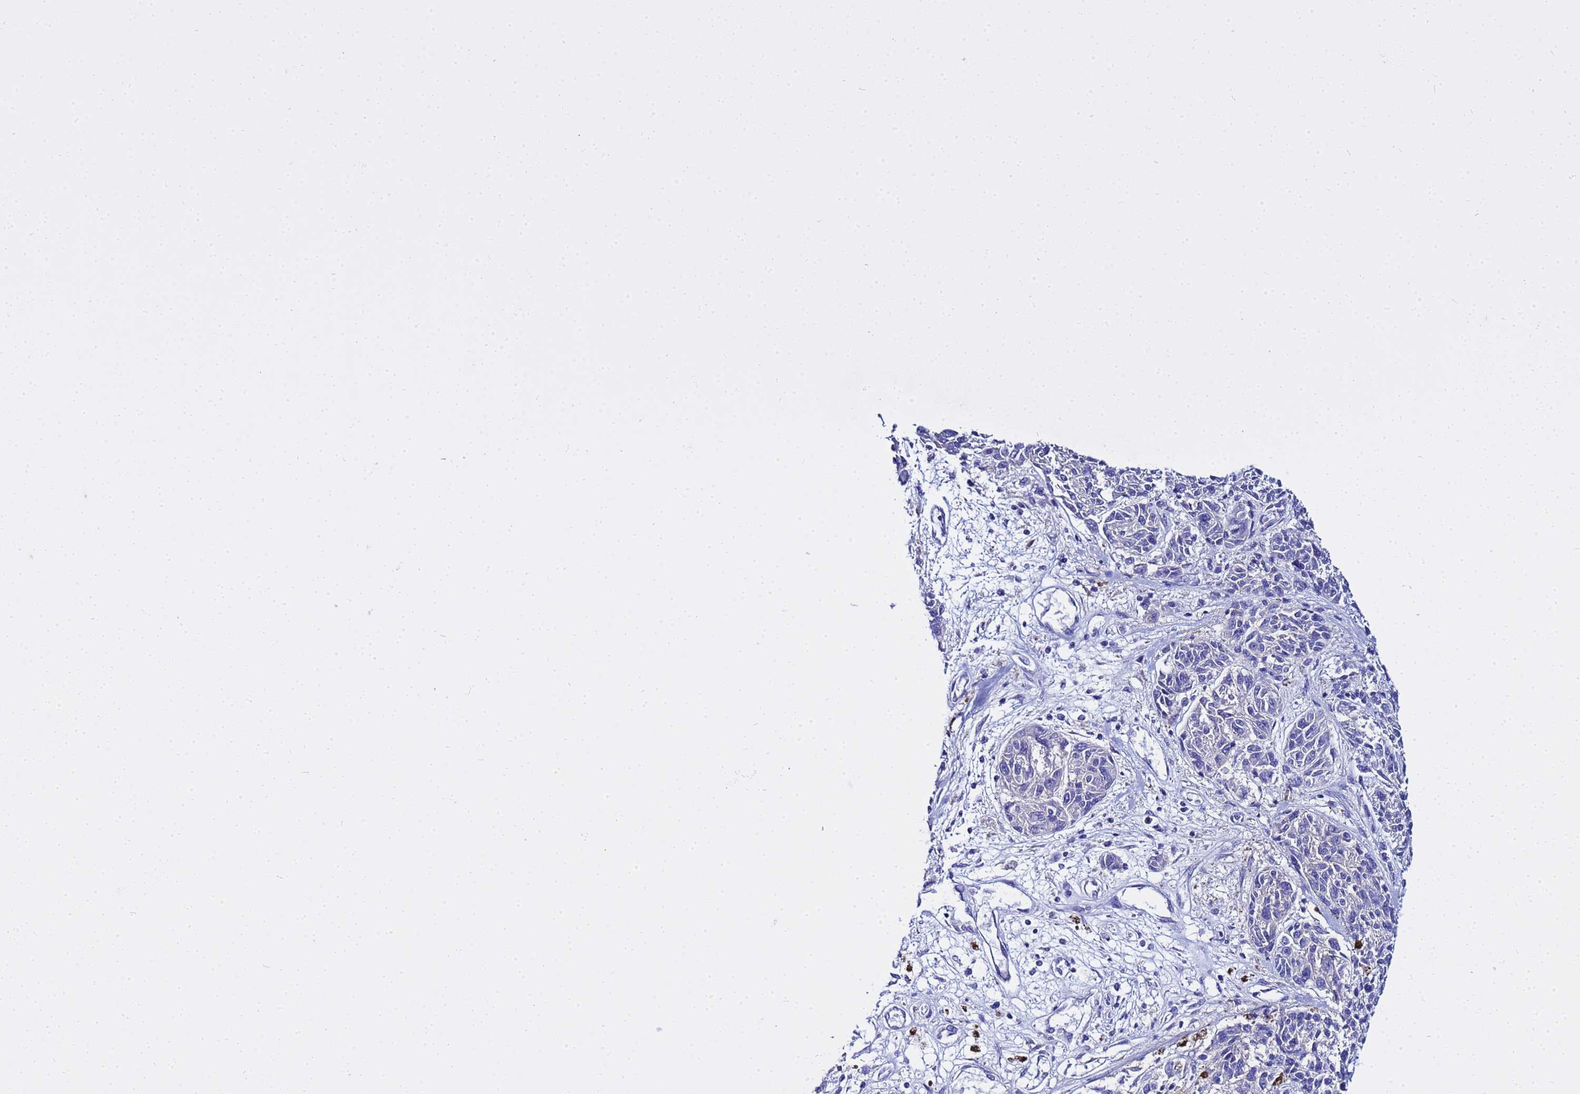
{"staining": {"intensity": "negative", "quantity": "none", "location": "none"}, "tissue": "melanoma", "cell_type": "Tumor cells", "image_type": "cancer", "snomed": [{"axis": "morphology", "description": "Malignant melanoma, NOS"}, {"axis": "topography", "description": "Skin"}], "caption": "IHC of human melanoma reveals no staining in tumor cells.", "gene": "USP18", "patient": {"sex": "male", "age": 53}}